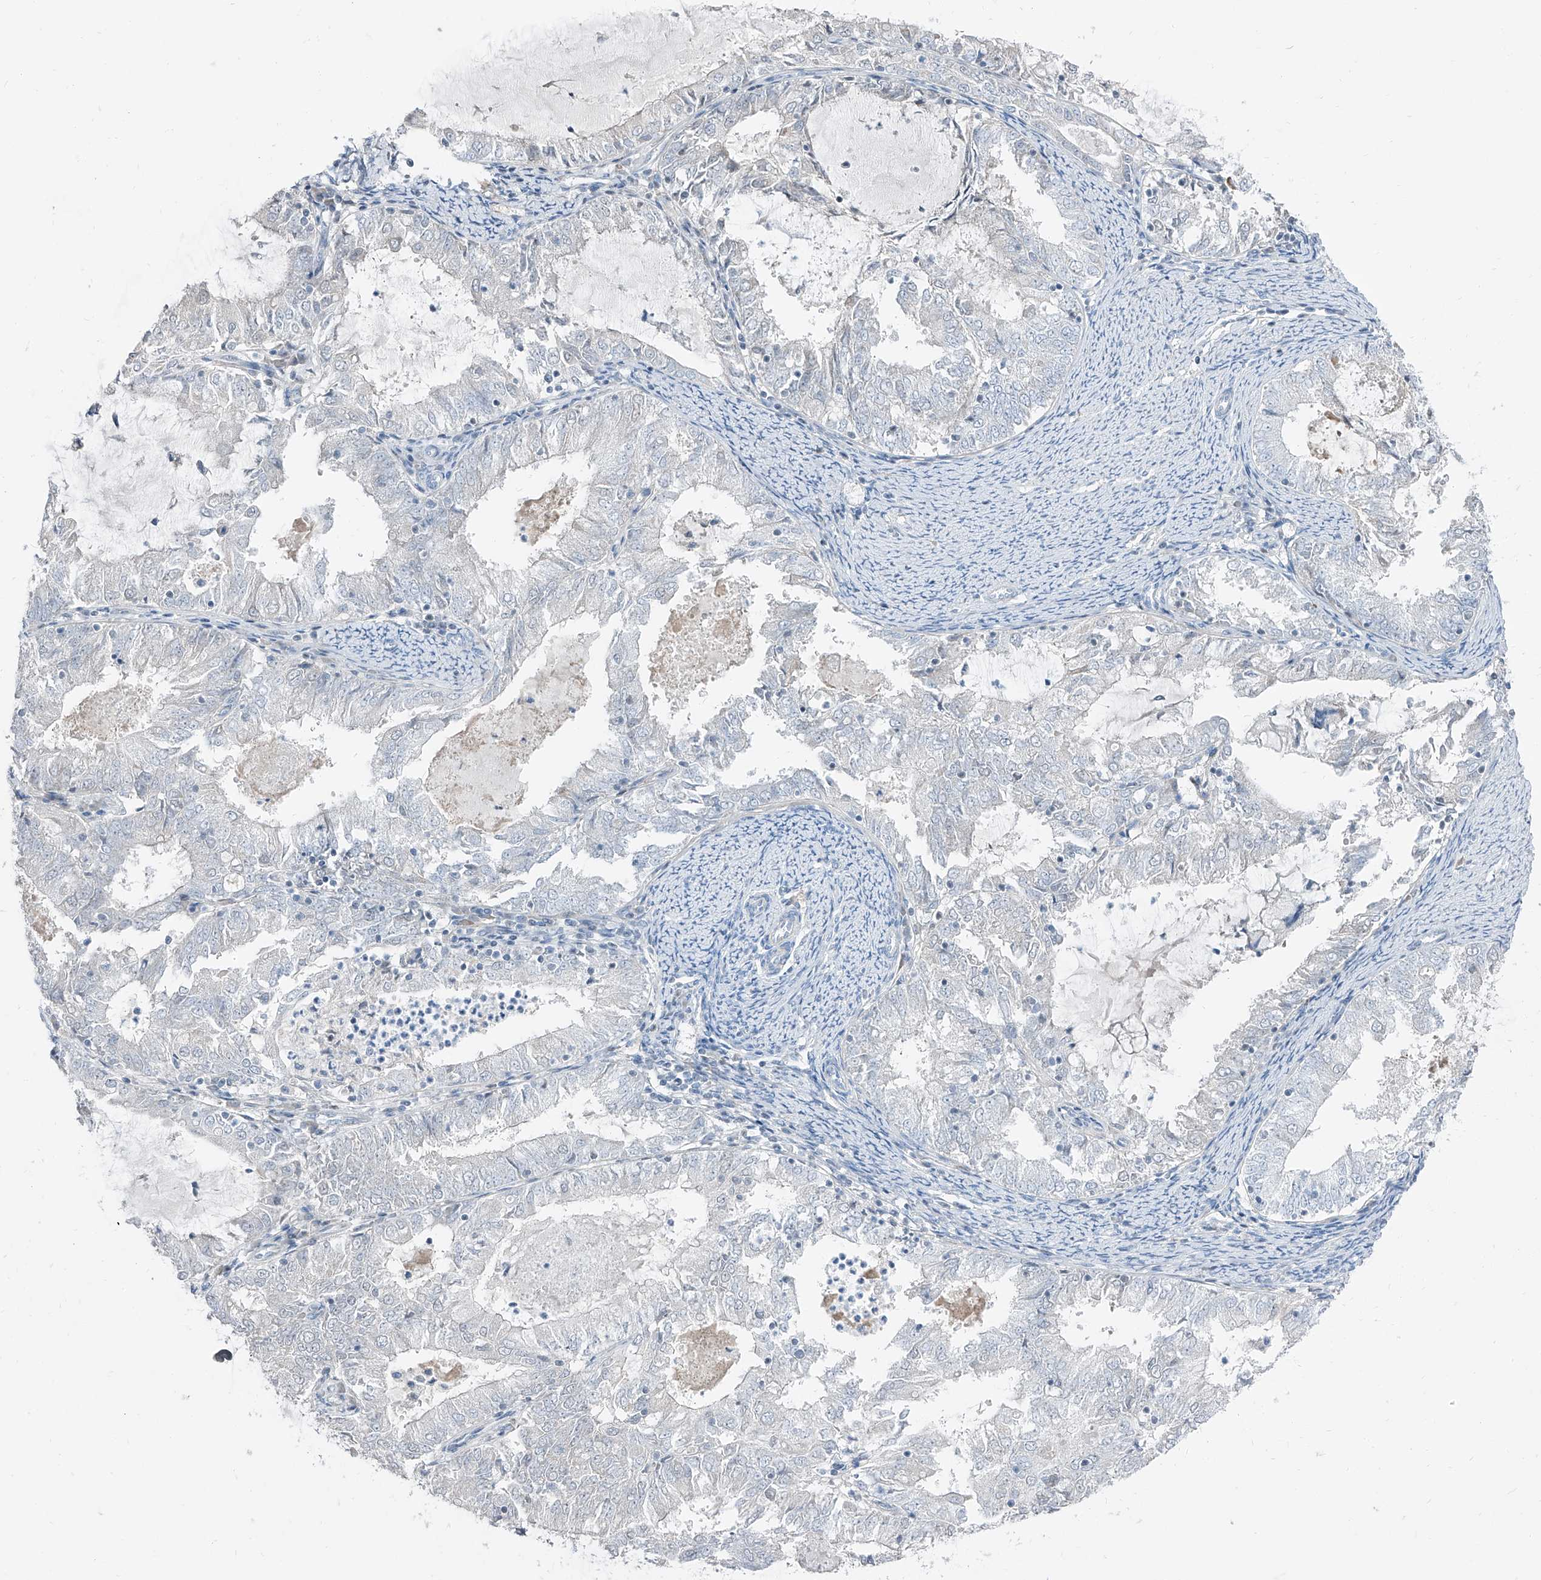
{"staining": {"intensity": "negative", "quantity": "none", "location": "none"}, "tissue": "endometrial cancer", "cell_type": "Tumor cells", "image_type": "cancer", "snomed": [{"axis": "morphology", "description": "Adenocarcinoma, NOS"}, {"axis": "topography", "description": "Endometrium"}], "caption": "DAB (3,3'-diaminobenzidine) immunohistochemical staining of human endometrial cancer (adenocarcinoma) shows no significant staining in tumor cells.", "gene": "HOXA3", "patient": {"sex": "female", "age": 57}}